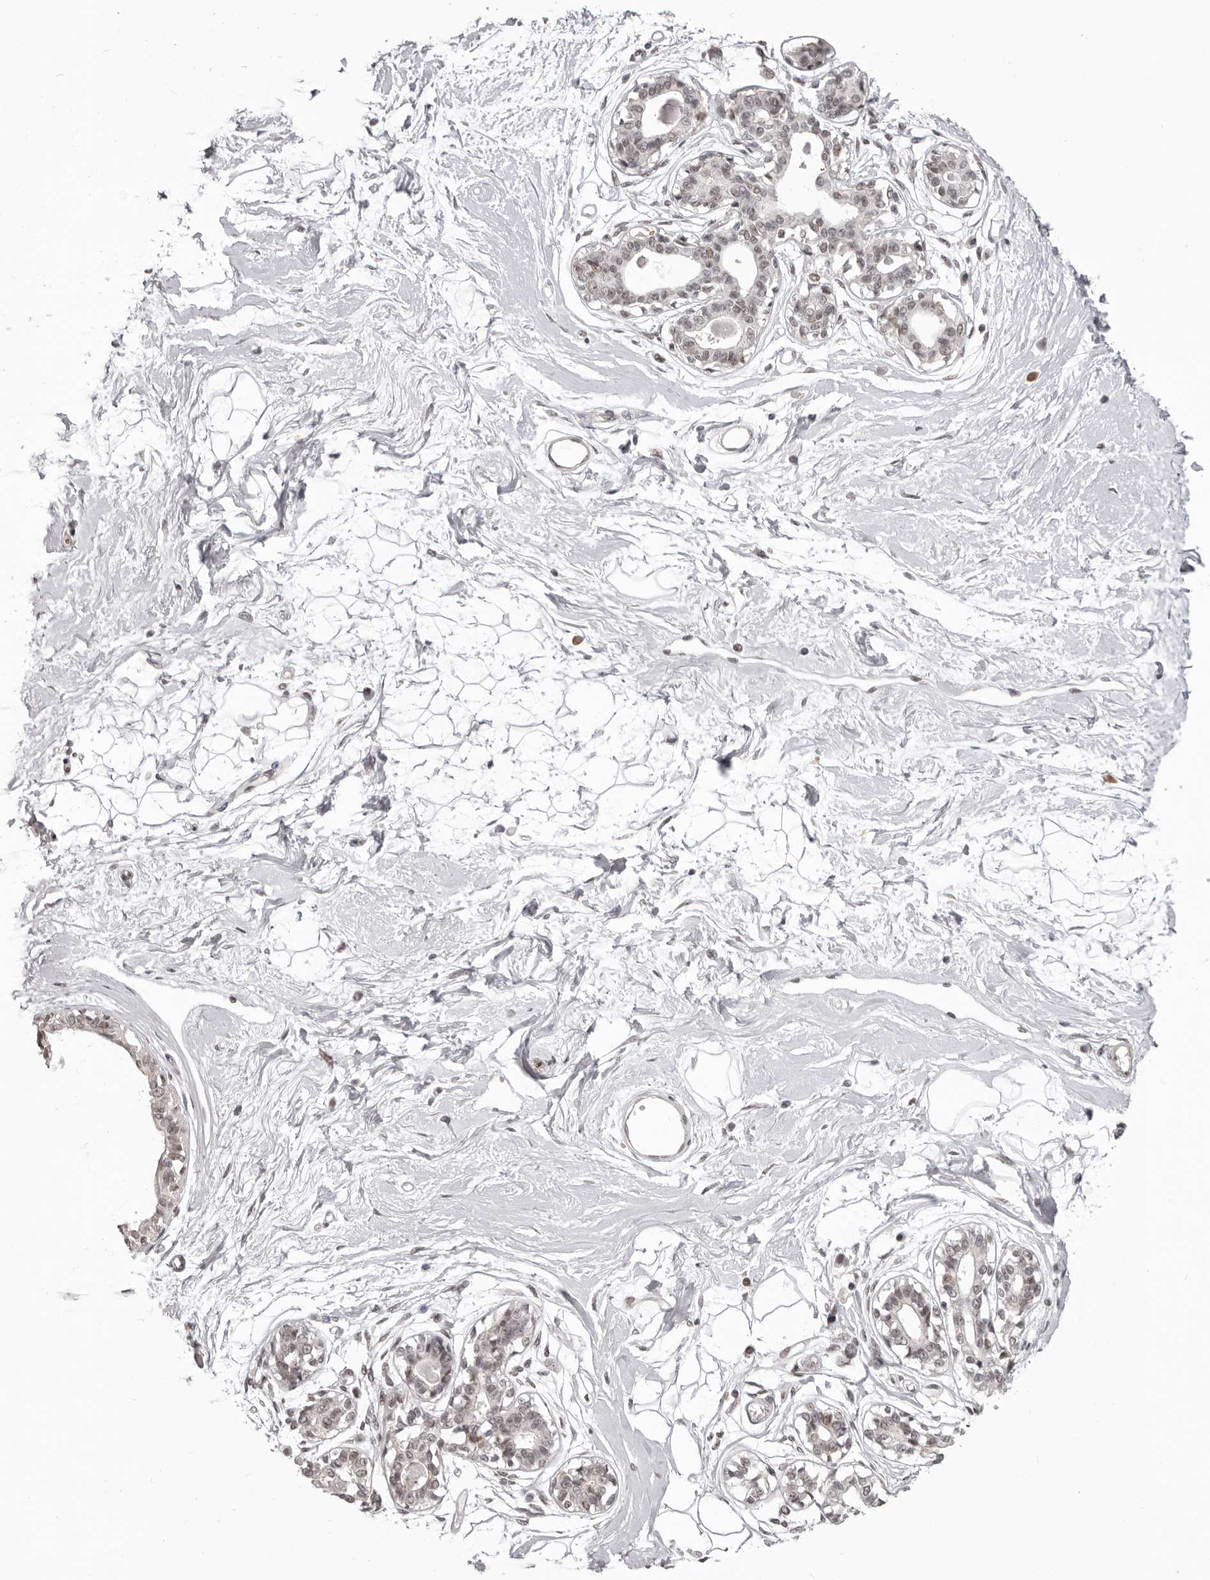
{"staining": {"intensity": "negative", "quantity": "none", "location": "none"}, "tissue": "breast", "cell_type": "Adipocytes", "image_type": "normal", "snomed": [{"axis": "morphology", "description": "Normal tissue, NOS"}, {"axis": "topography", "description": "Breast"}], "caption": "Protein analysis of normal breast displays no significant expression in adipocytes. (DAB (3,3'-diaminobenzidine) immunohistochemistry visualized using brightfield microscopy, high magnification).", "gene": "RNF2", "patient": {"sex": "female", "age": 45}}